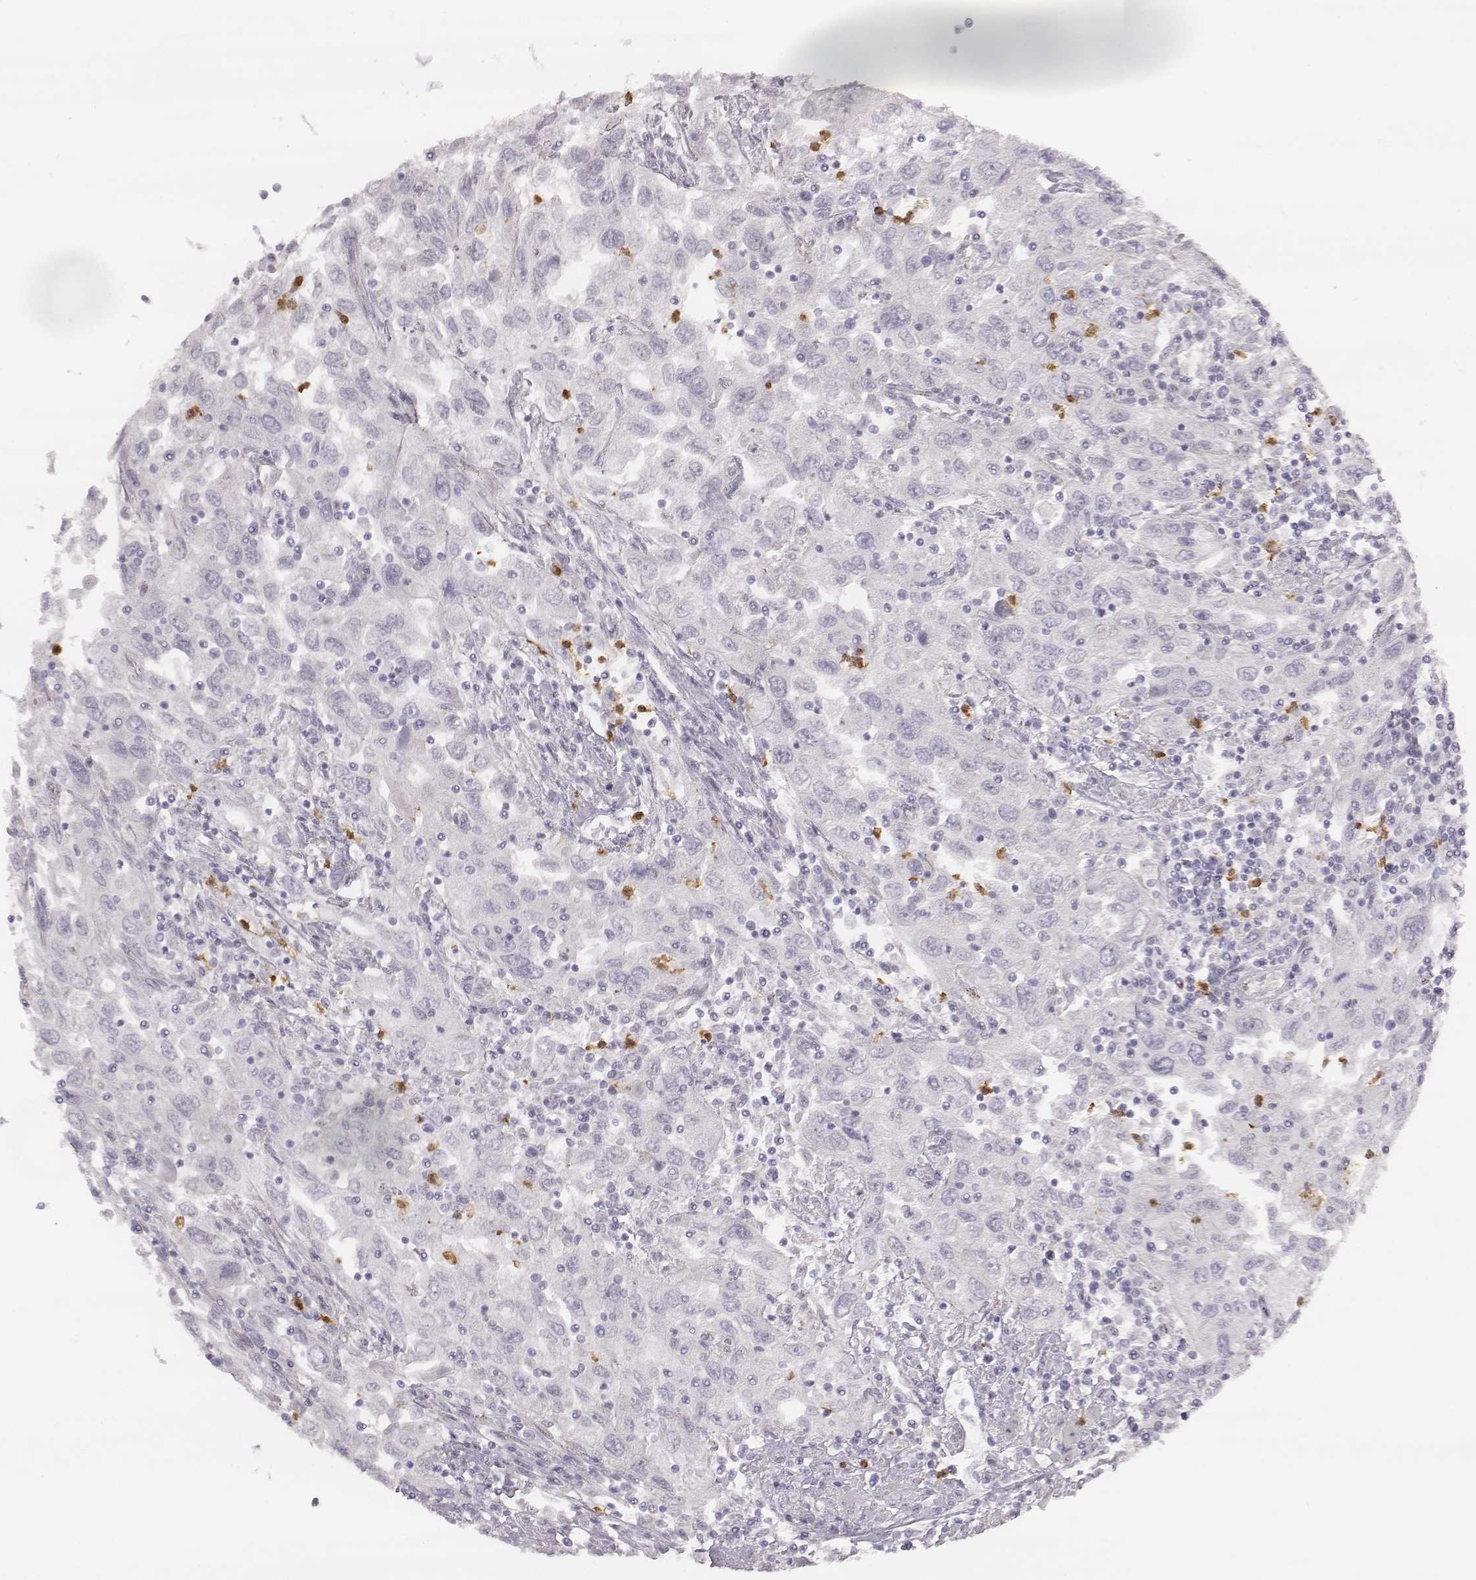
{"staining": {"intensity": "negative", "quantity": "none", "location": "none"}, "tissue": "urothelial cancer", "cell_type": "Tumor cells", "image_type": "cancer", "snomed": [{"axis": "morphology", "description": "Urothelial carcinoma, High grade"}, {"axis": "topography", "description": "Urinary bladder"}], "caption": "Immunohistochemistry (IHC) of urothelial cancer shows no expression in tumor cells.", "gene": "KCNJ12", "patient": {"sex": "male", "age": 76}}